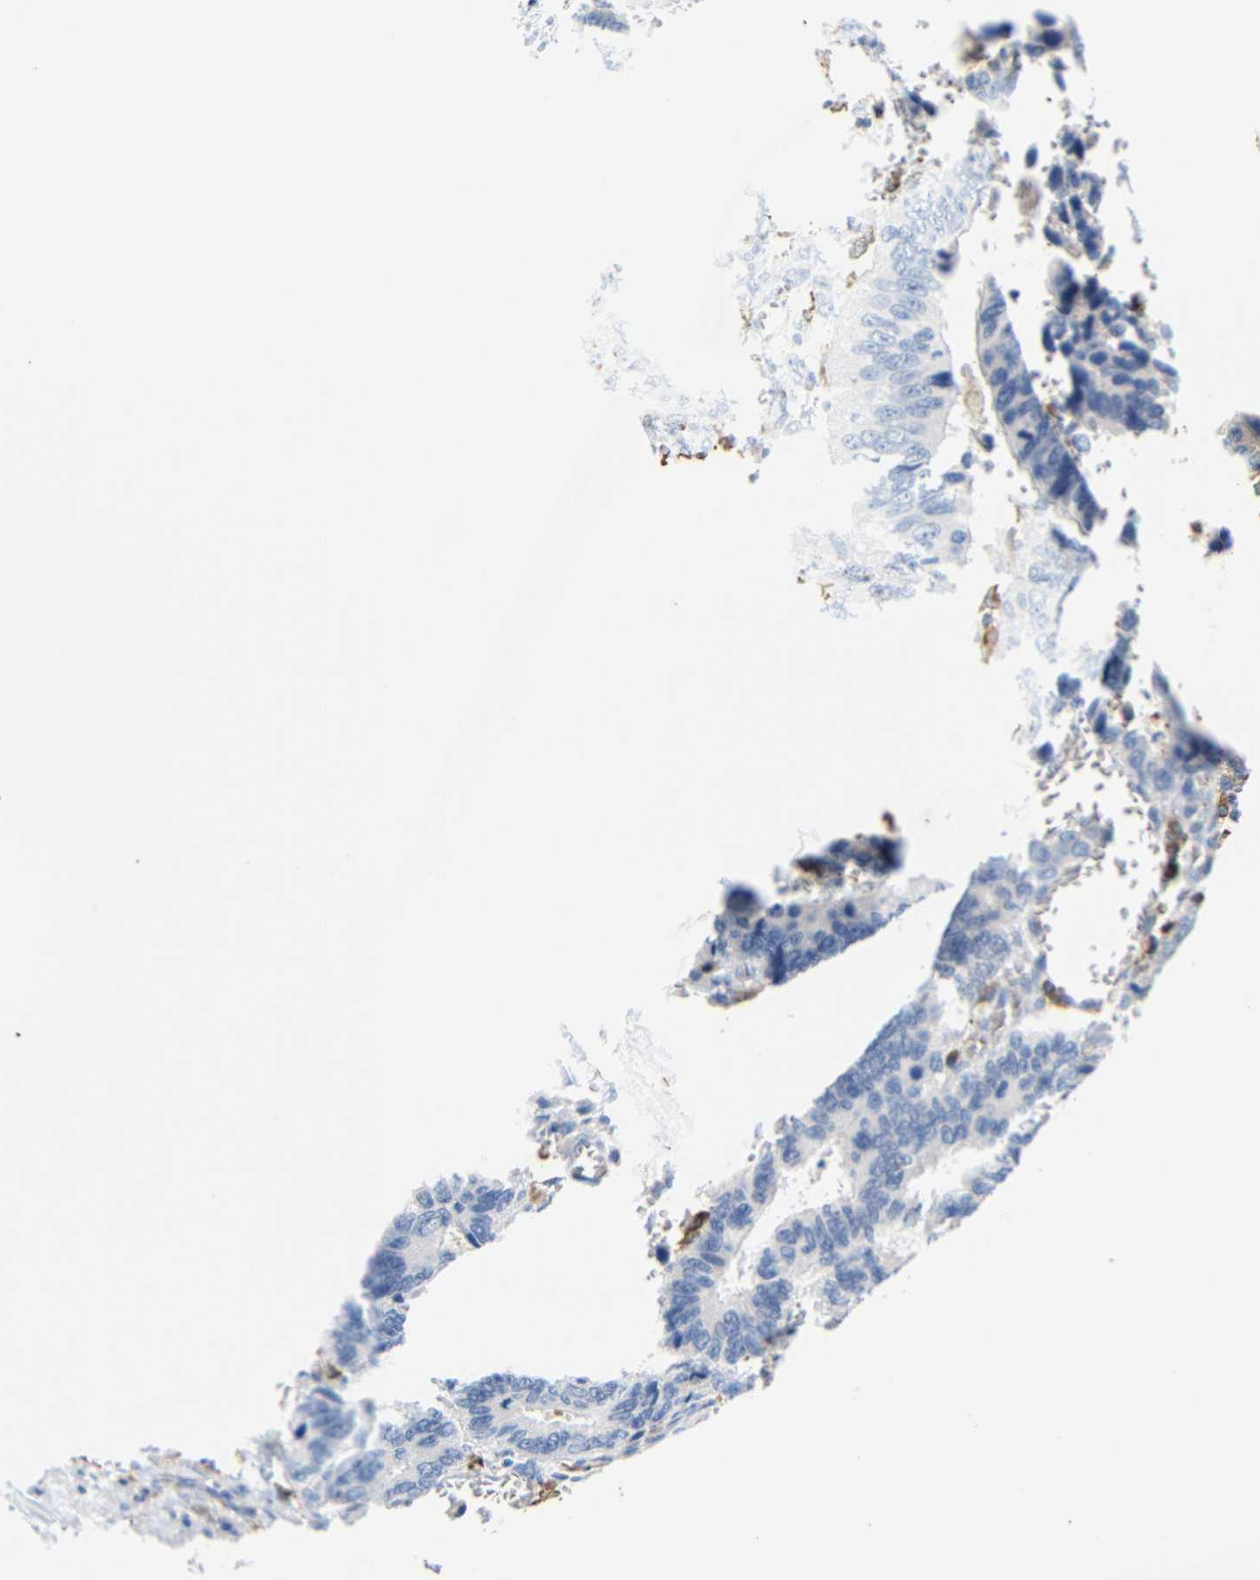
{"staining": {"intensity": "negative", "quantity": "none", "location": "none"}, "tissue": "colorectal cancer", "cell_type": "Tumor cells", "image_type": "cancer", "snomed": [{"axis": "morphology", "description": "Adenocarcinoma, NOS"}, {"axis": "topography", "description": "Colon"}], "caption": "This photomicrograph is of colorectal cancer (adenocarcinoma) stained with IHC to label a protein in brown with the nuclei are counter-stained blue. There is no expression in tumor cells. (Stains: DAB (3,3'-diaminobenzidine) IHC with hematoxylin counter stain, Microscopy: brightfield microscopy at high magnification).", "gene": "HLA-DQB1", "patient": {"sex": "male", "age": 72}}